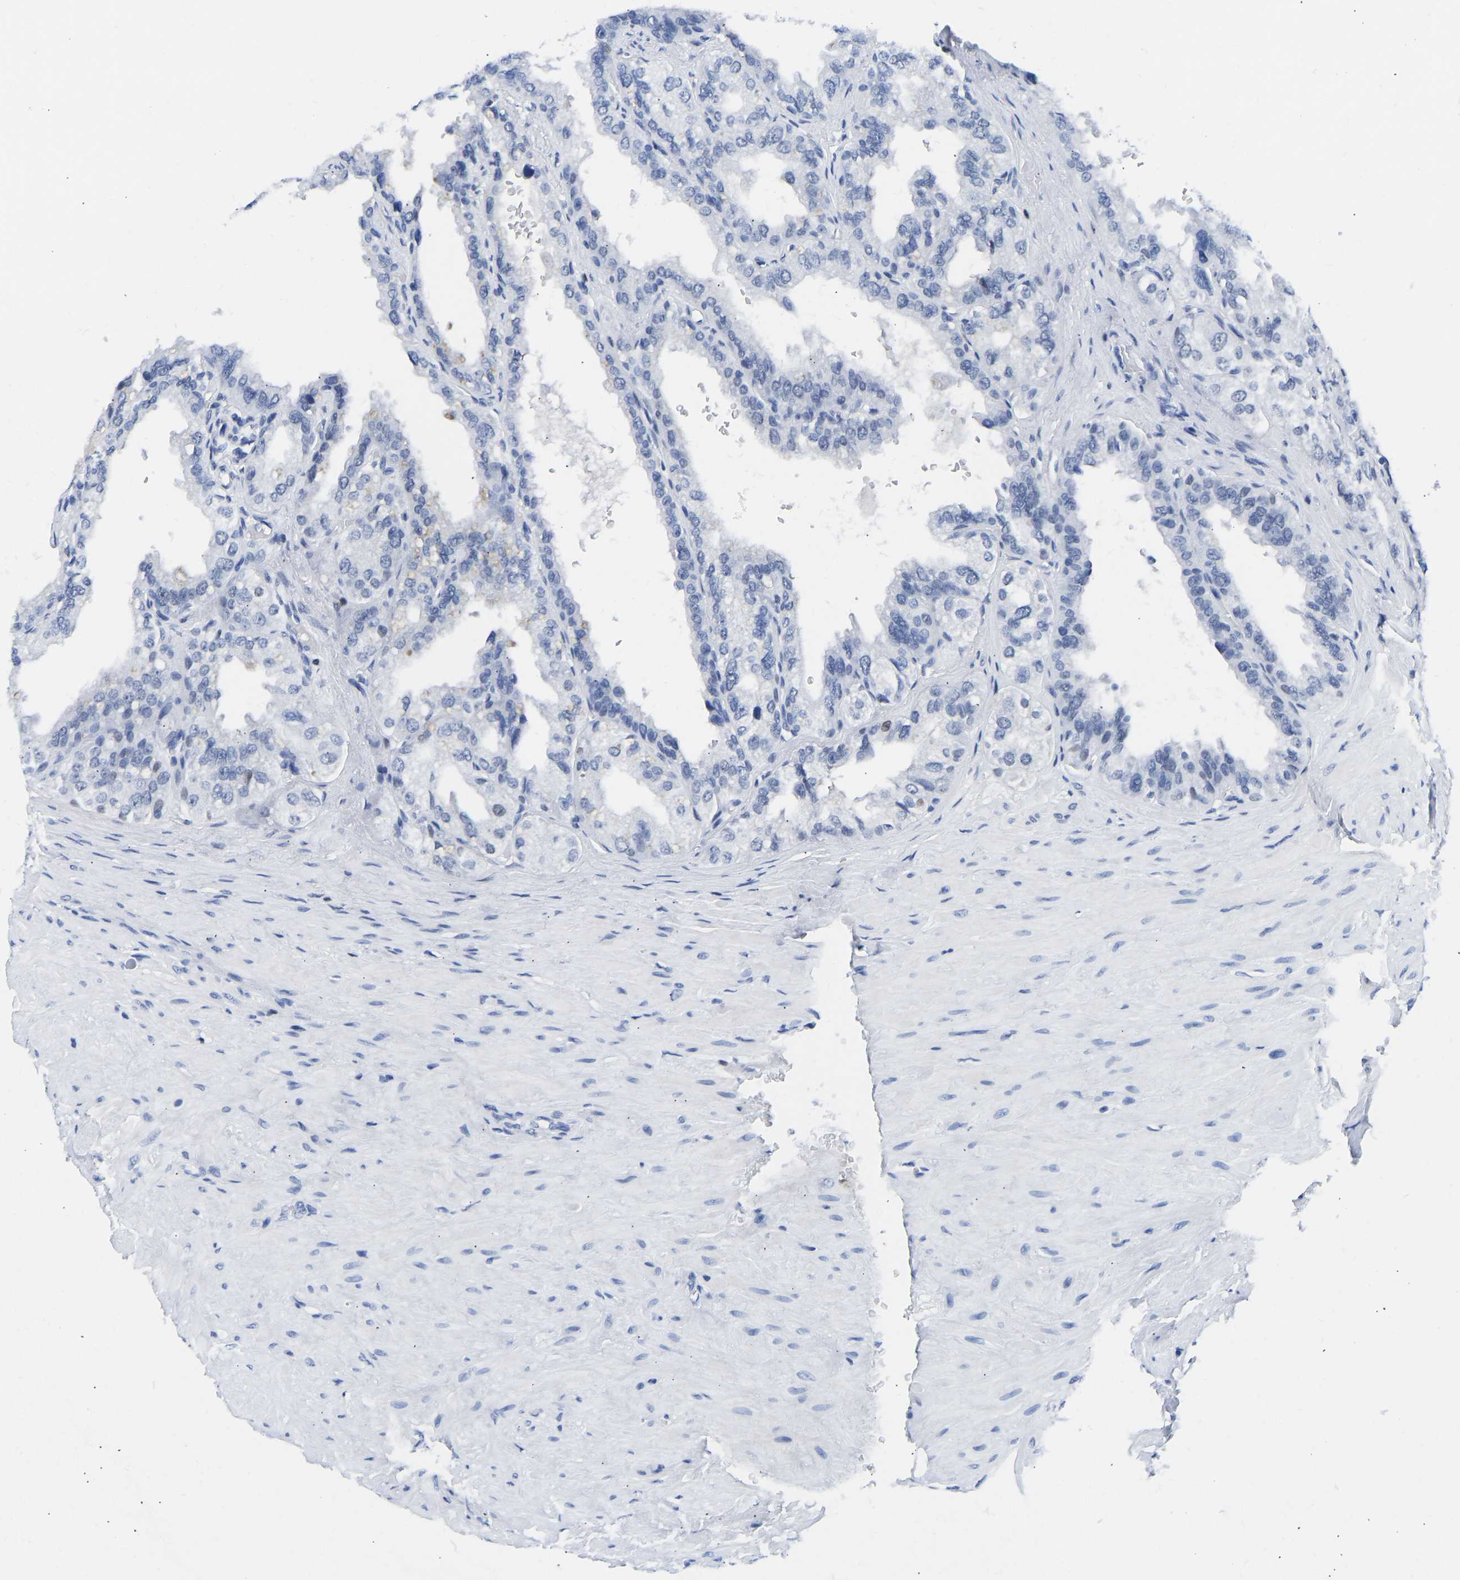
{"staining": {"intensity": "negative", "quantity": "none", "location": "none"}, "tissue": "seminal vesicle", "cell_type": "Glandular cells", "image_type": "normal", "snomed": [{"axis": "morphology", "description": "Normal tissue, NOS"}, {"axis": "topography", "description": "Seminal veicle"}], "caption": "Seminal vesicle stained for a protein using IHC reveals no positivity glandular cells.", "gene": "TCF7", "patient": {"sex": "male", "age": 68}}